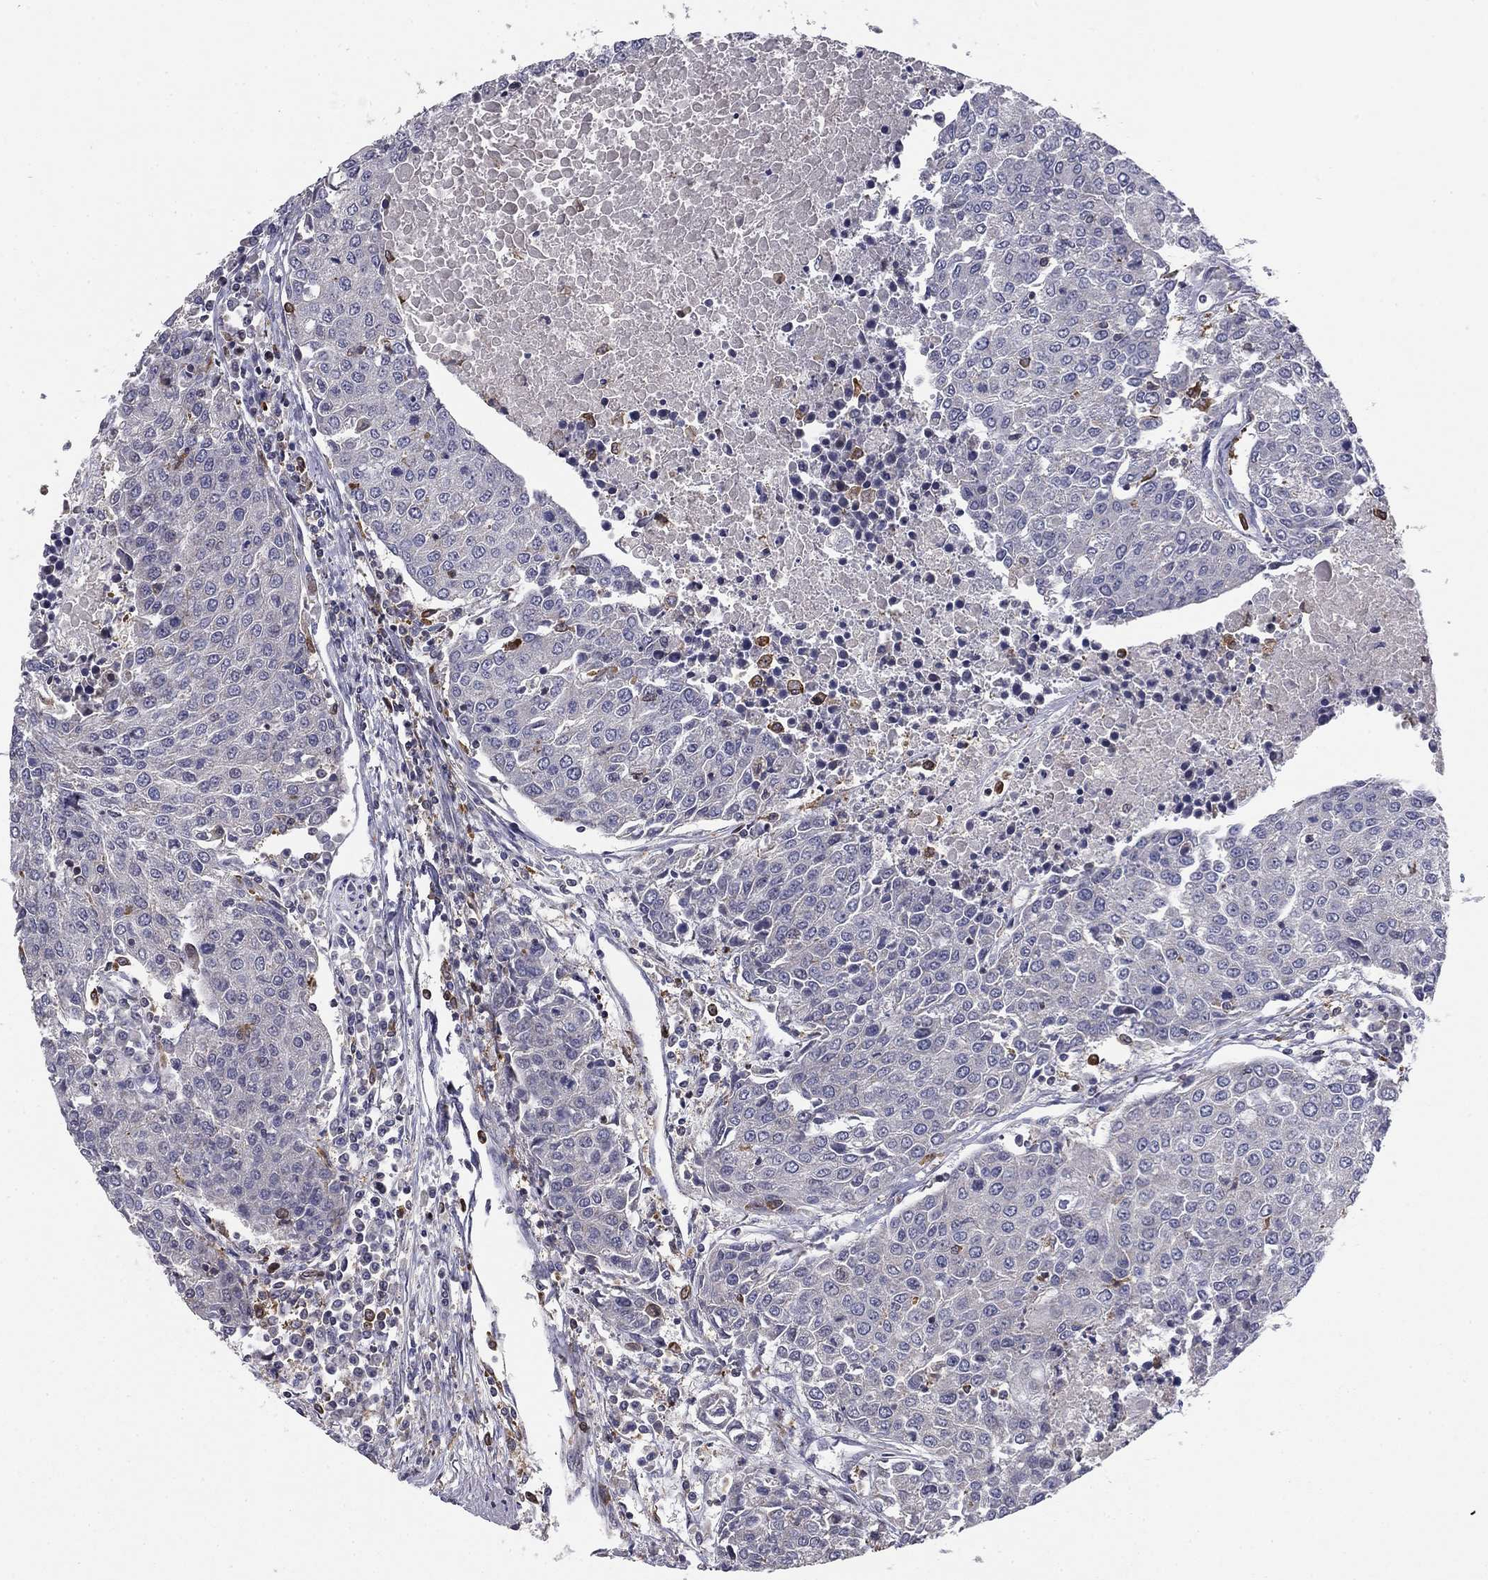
{"staining": {"intensity": "negative", "quantity": "none", "location": "none"}, "tissue": "urothelial cancer", "cell_type": "Tumor cells", "image_type": "cancer", "snomed": [{"axis": "morphology", "description": "Urothelial carcinoma, High grade"}, {"axis": "topography", "description": "Urinary bladder"}], "caption": "Immunohistochemical staining of urothelial carcinoma (high-grade) reveals no significant expression in tumor cells.", "gene": "PLCB2", "patient": {"sex": "female", "age": 85}}